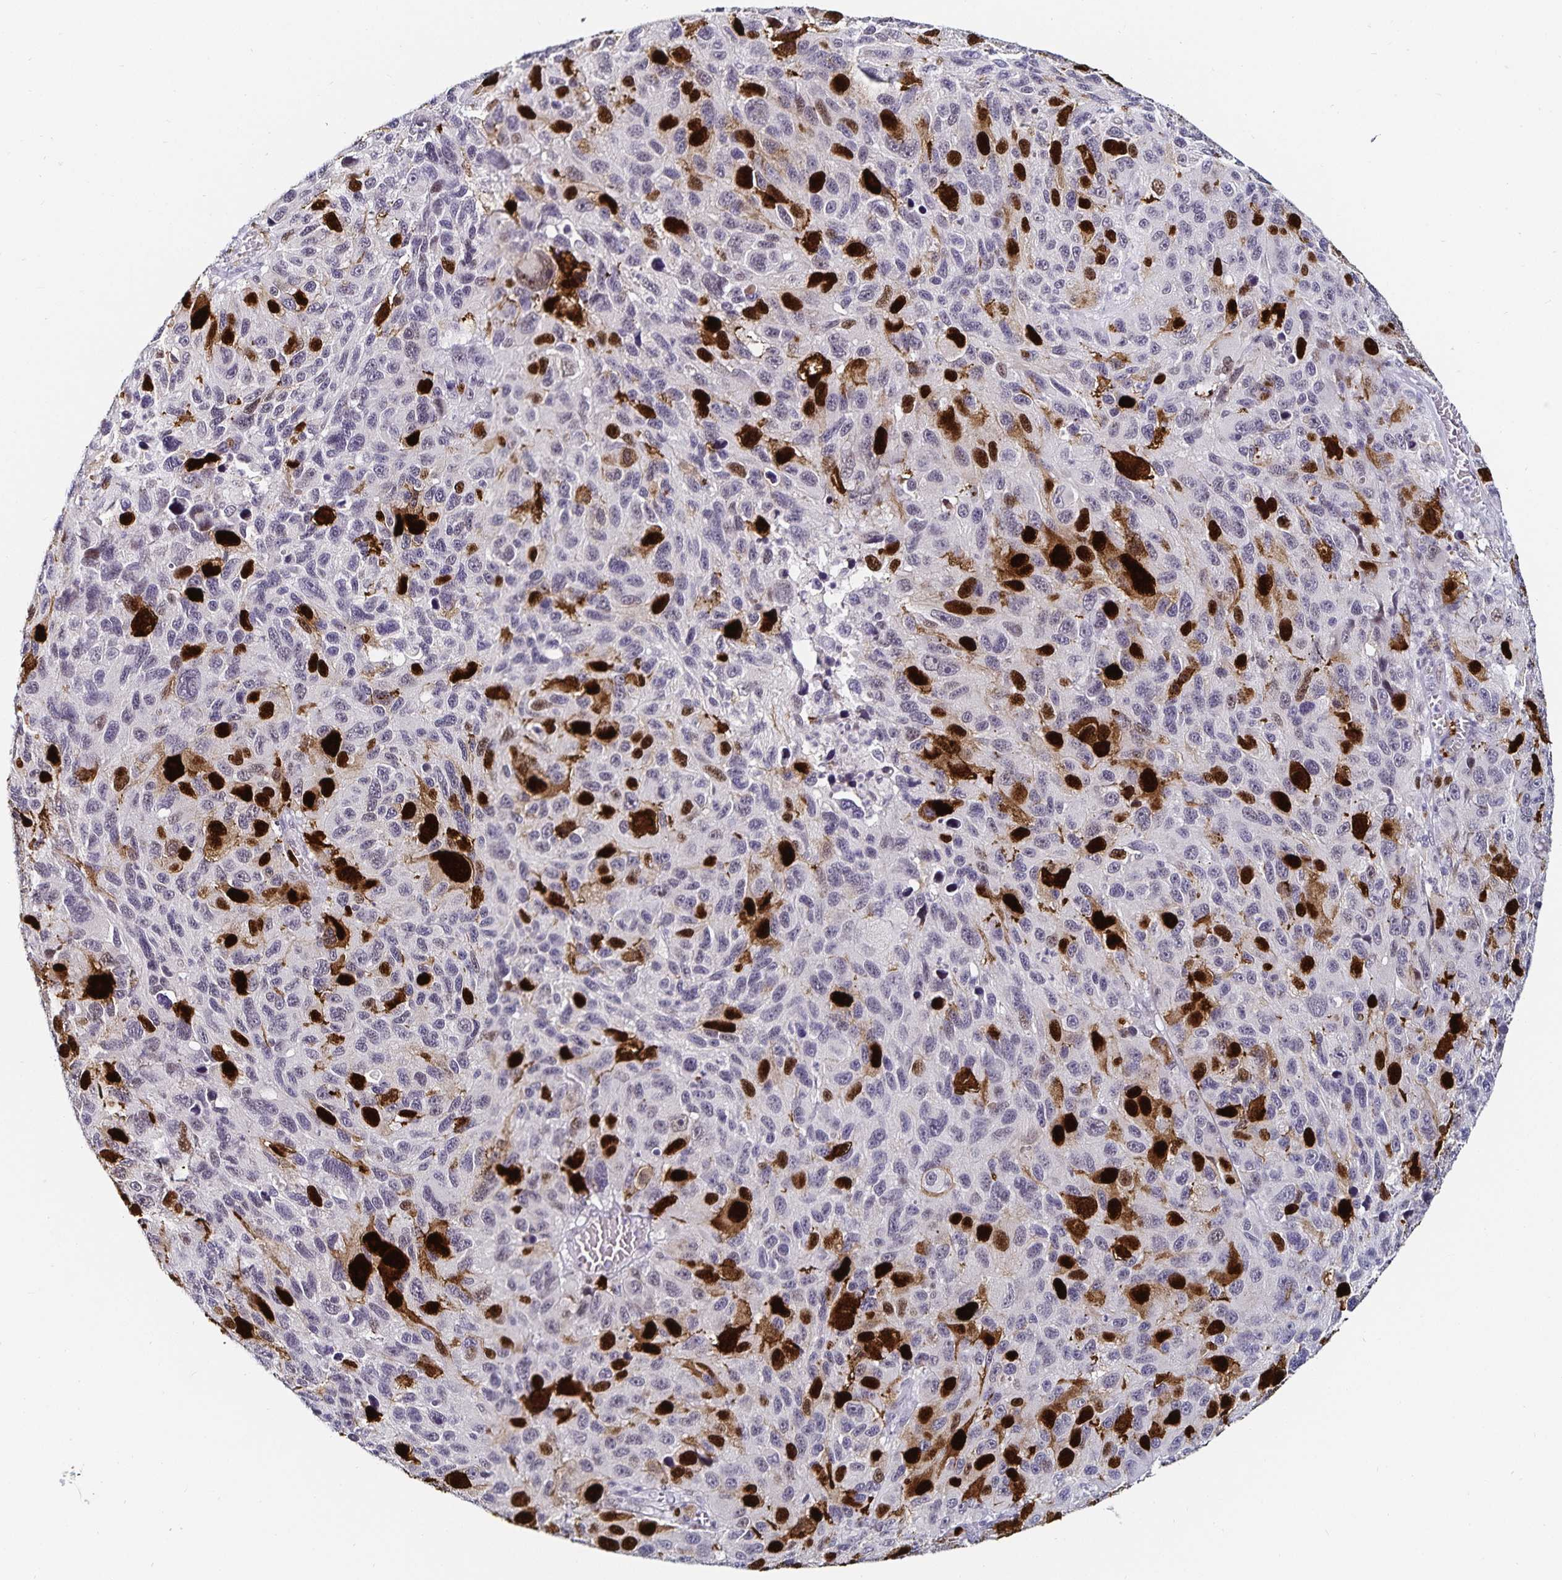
{"staining": {"intensity": "strong", "quantity": "25%-75%", "location": "nuclear"}, "tissue": "melanoma", "cell_type": "Tumor cells", "image_type": "cancer", "snomed": [{"axis": "morphology", "description": "Malignant melanoma, NOS"}, {"axis": "topography", "description": "Skin"}], "caption": "The micrograph demonstrates immunohistochemical staining of malignant melanoma. There is strong nuclear staining is present in approximately 25%-75% of tumor cells.", "gene": "ANLN", "patient": {"sex": "male", "age": 53}}